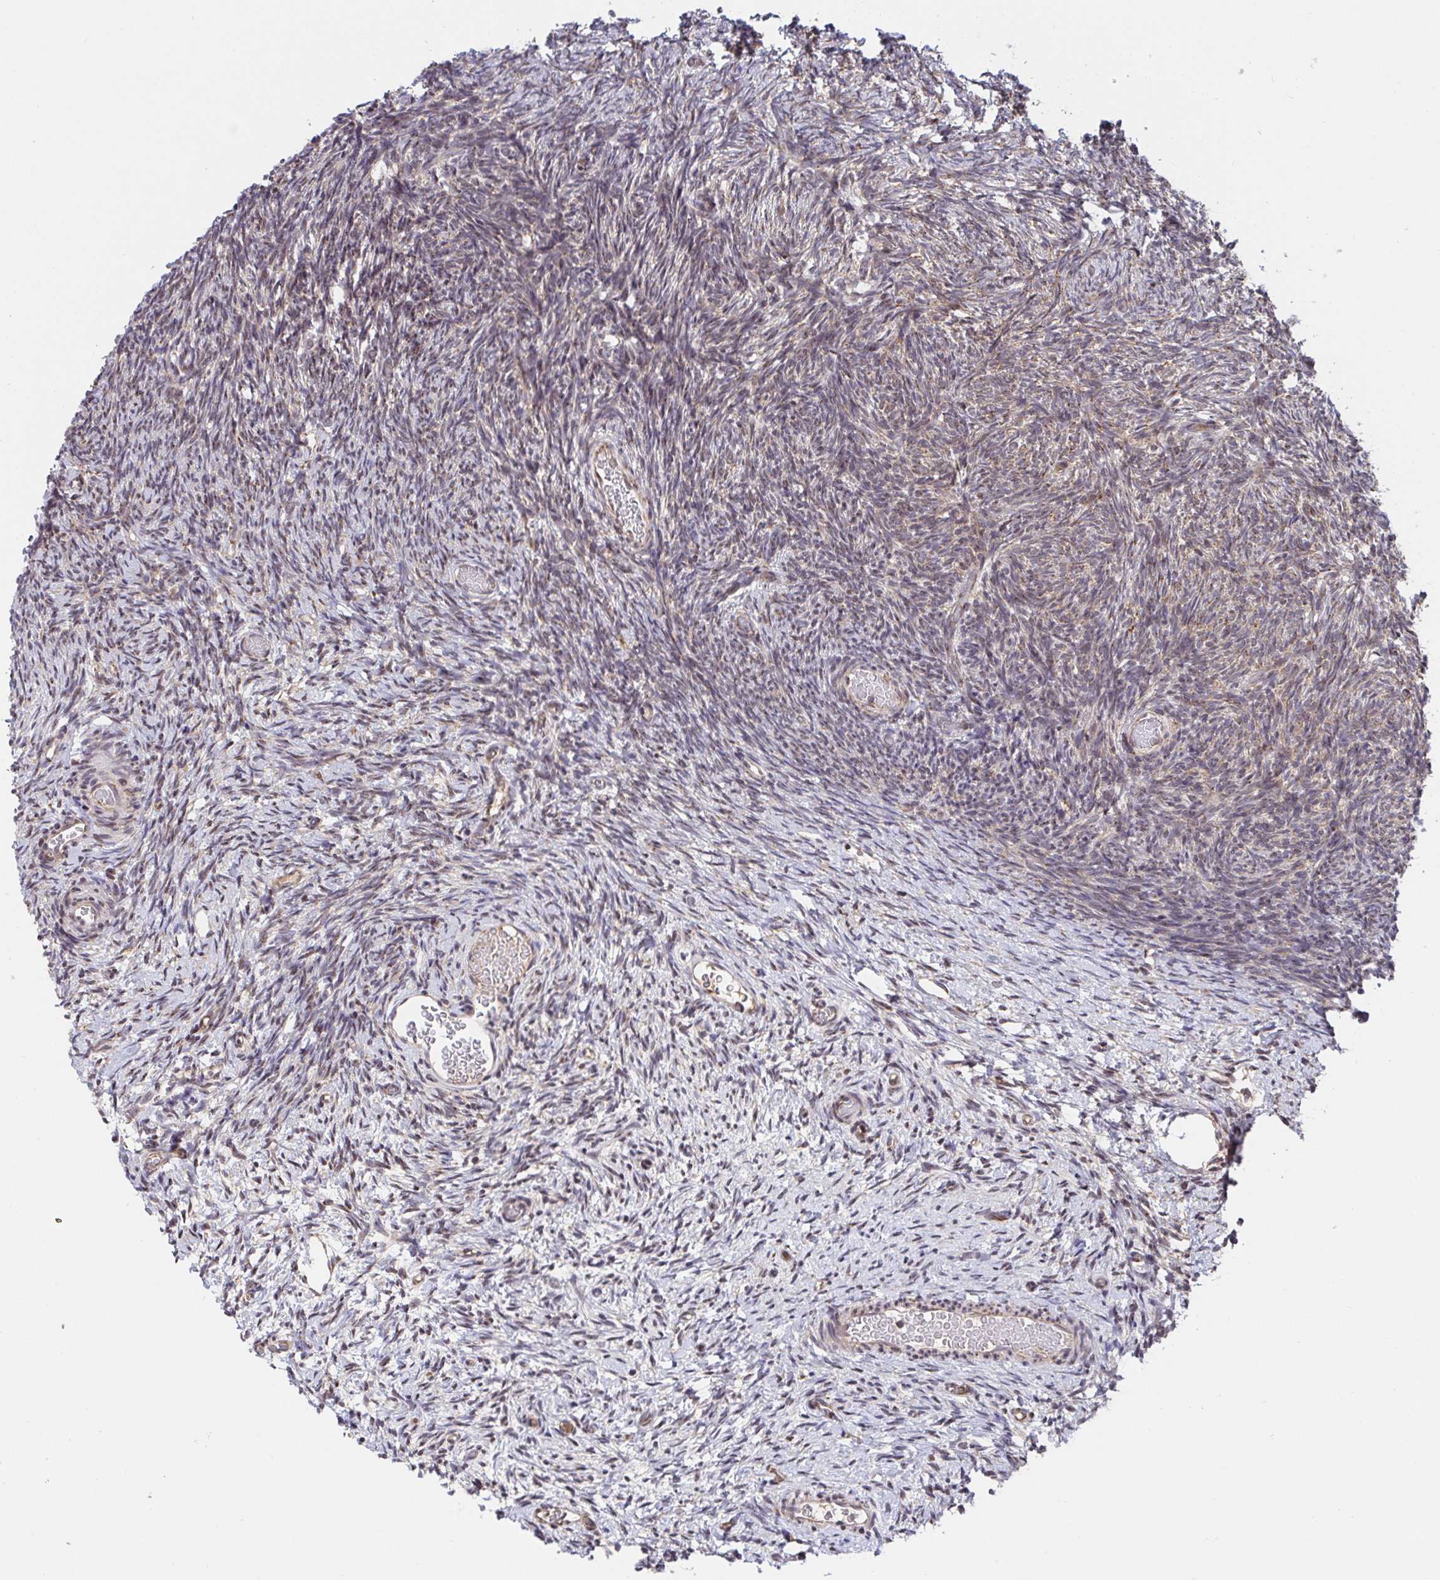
{"staining": {"intensity": "weak", "quantity": "25%-75%", "location": "cytoplasmic/membranous"}, "tissue": "ovary", "cell_type": "Ovarian stroma cells", "image_type": "normal", "snomed": [{"axis": "morphology", "description": "Normal tissue, NOS"}, {"axis": "topography", "description": "Ovary"}], "caption": "Immunohistochemistry (DAB) staining of normal human ovary displays weak cytoplasmic/membranous protein expression in approximately 25%-75% of ovarian stroma cells. (brown staining indicates protein expression, while blue staining denotes nuclei).", "gene": "ATP5MJ", "patient": {"sex": "female", "age": 39}}